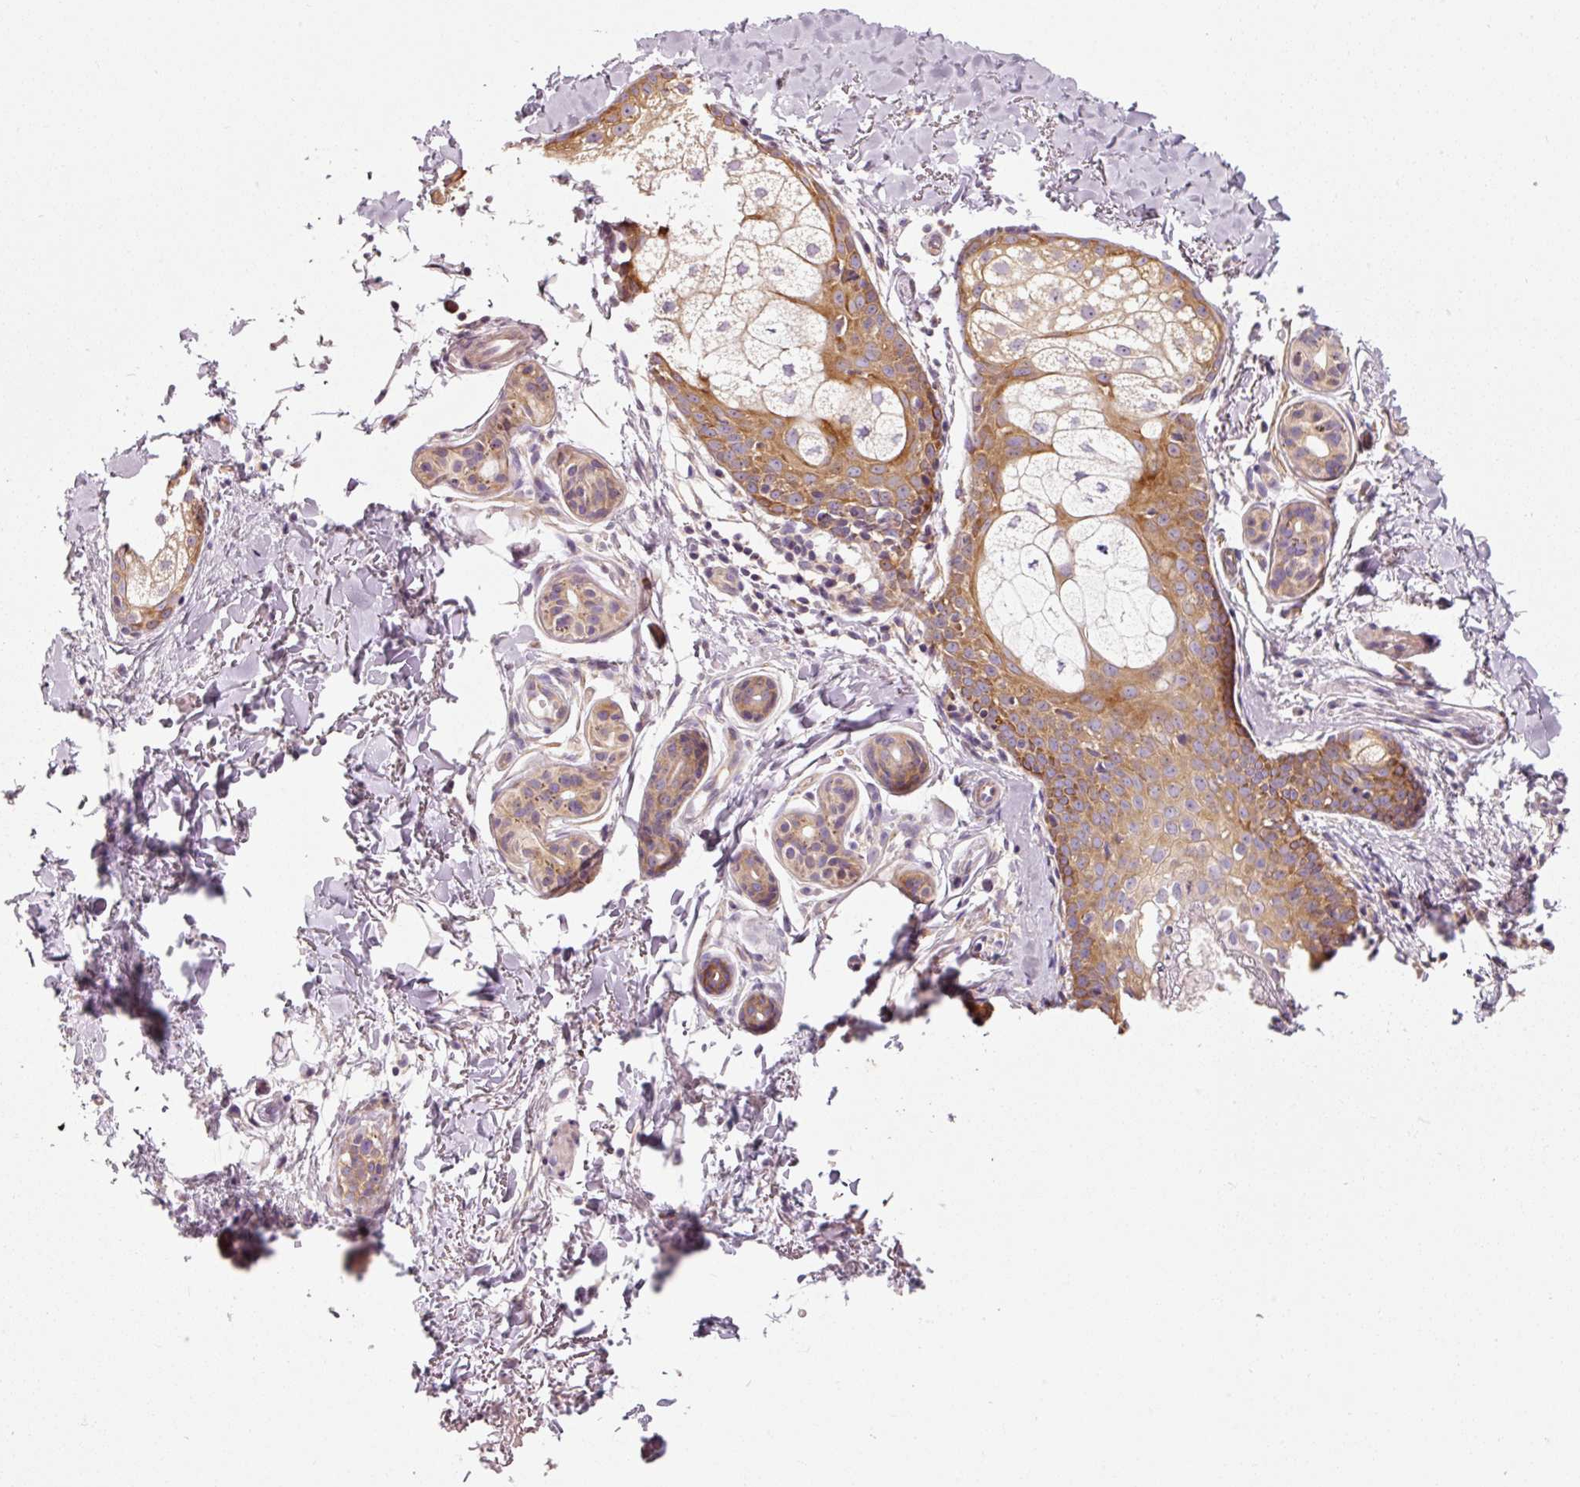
{"staining": {"intensity": "weak", "quantity": ">75%", "location": "cytoplasmic/membranous"}, "tissue": "skin cancer", "cell_type": "Tumor cells", "image_type": "cancer", "snomed": [{"axis": "morphology", "description": "Basal cell carcinoma"}, {"axis": "topography", "description": "Skin"}], "caption": "Protein analysis of skin cancer tissue demonstrates weak cytoplasmic/membranous staining in about >75% of tumor cells.", "gene": "RPL10A", "patient": {"sex": "female", "age": 60}}